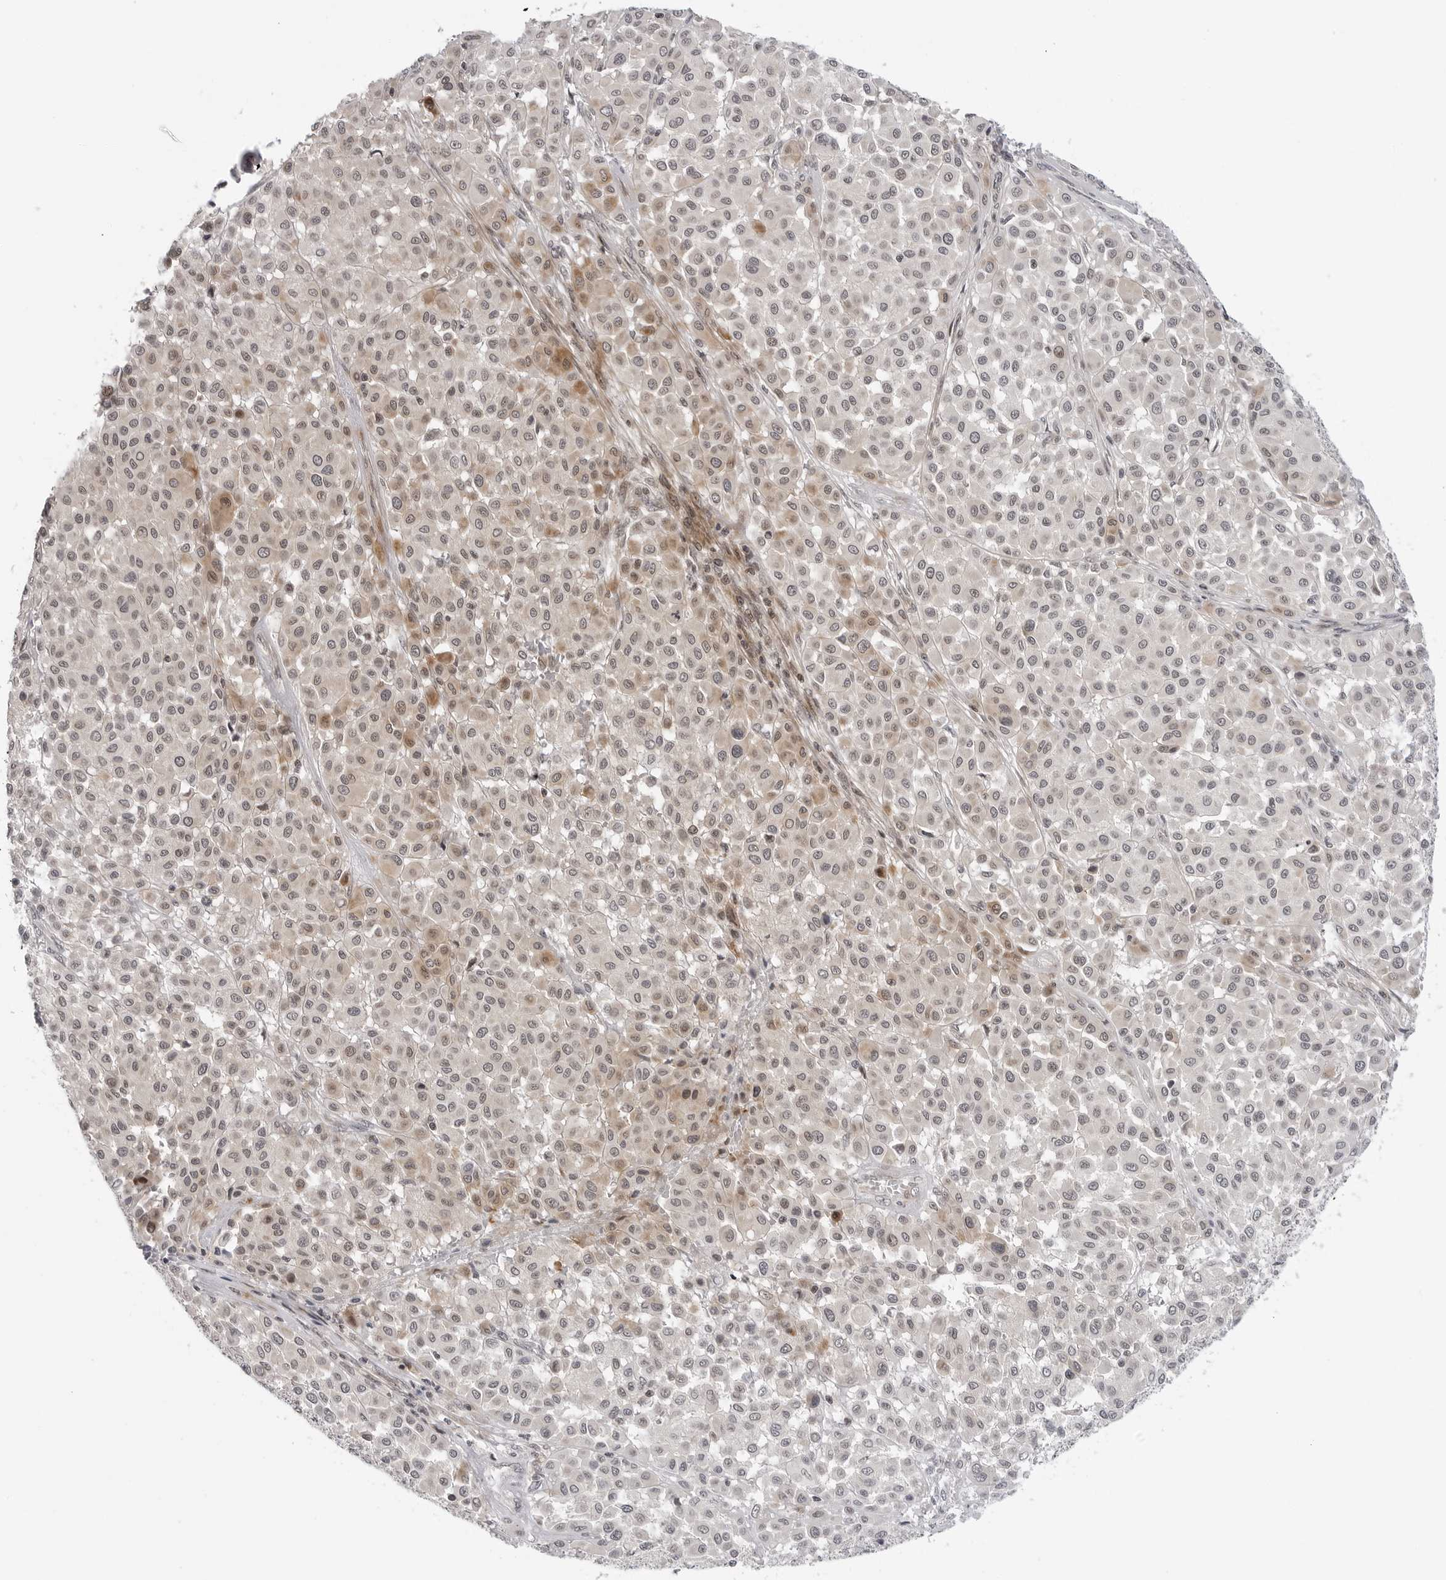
{"staining": {"intensity": "moderate", "quantity": "25%-75%", "location": "cytoplasmic/membranous"}, "tissue": "melanoma", "cell_type": "Tumor cells", "image_type": "cancer", "snomed": [{"axis": "morphology", "description": "Malignant melanoma, Metastatic site"}, {"axis": "topography", "description": "Soft tissue"}], "caption": "Moderate cytoplasmic/membranous expression for a protein is seen in about 25%-75% of tumor cells of malignant melanoma (metastatic site) using immunohistochemistry.", "gene": "ADAMTS5", "patient": {"sex": "male", "age": 41}}